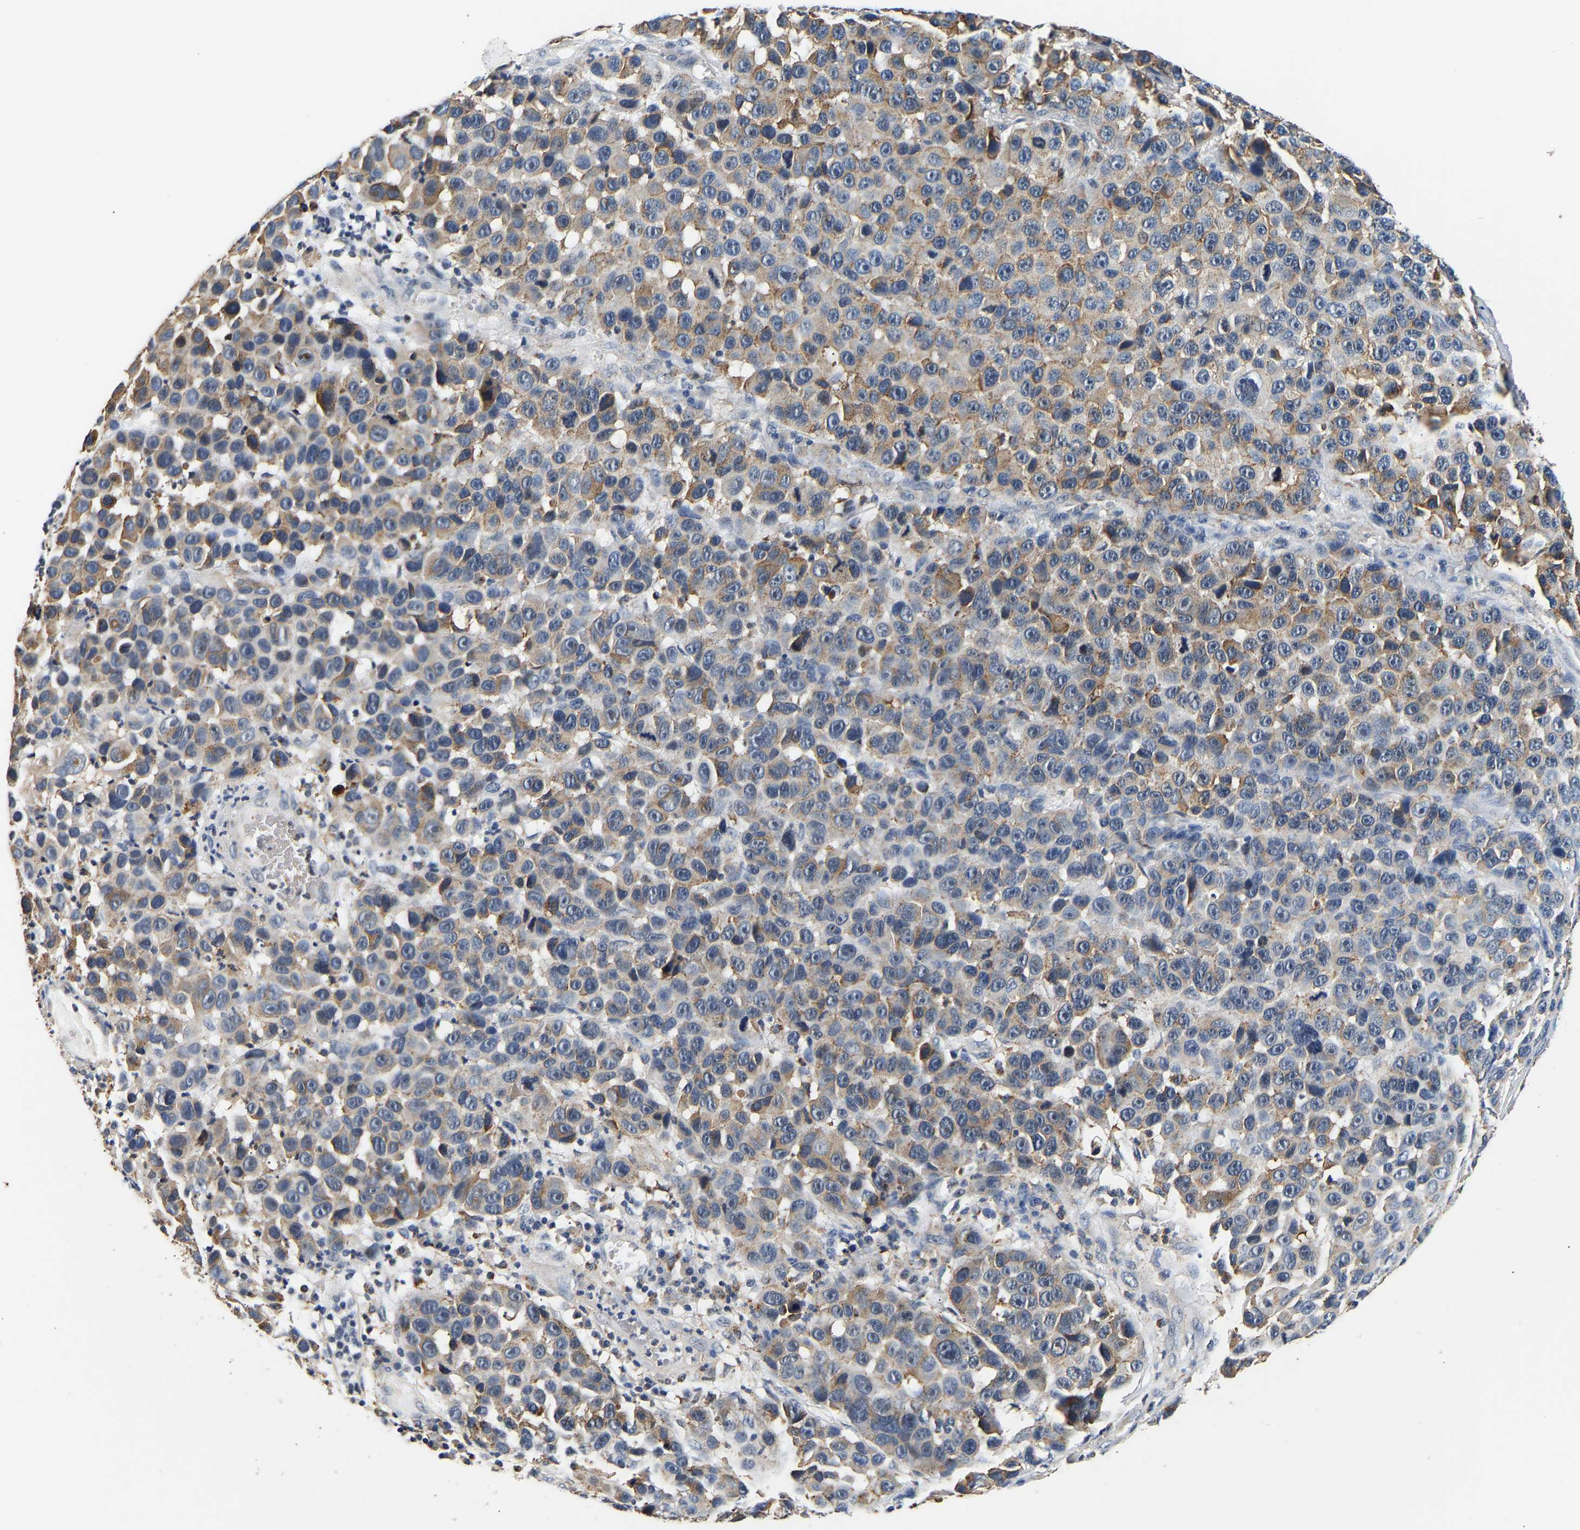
{"staining": {"intensity": "weak", "quantity": "25%-75%", "location": "cytoplasmic/membranous"}, "tissue": "melanoma", "cell_type": "Tumor cells", "image_type": "cancer", "snomed": [{"axis": "morphology", "description": "Malignant melanoma, NOS"}, {"axis": "topography", "description": "Skin"}], "caption": "Weak cytoplasmic/membranous staining for a protein is appreciated in approximately 25%-75% of tumor cells of melanoma using IHC.", "gene": "SMU1", "patient": {"sex": "male", "age": 53}}